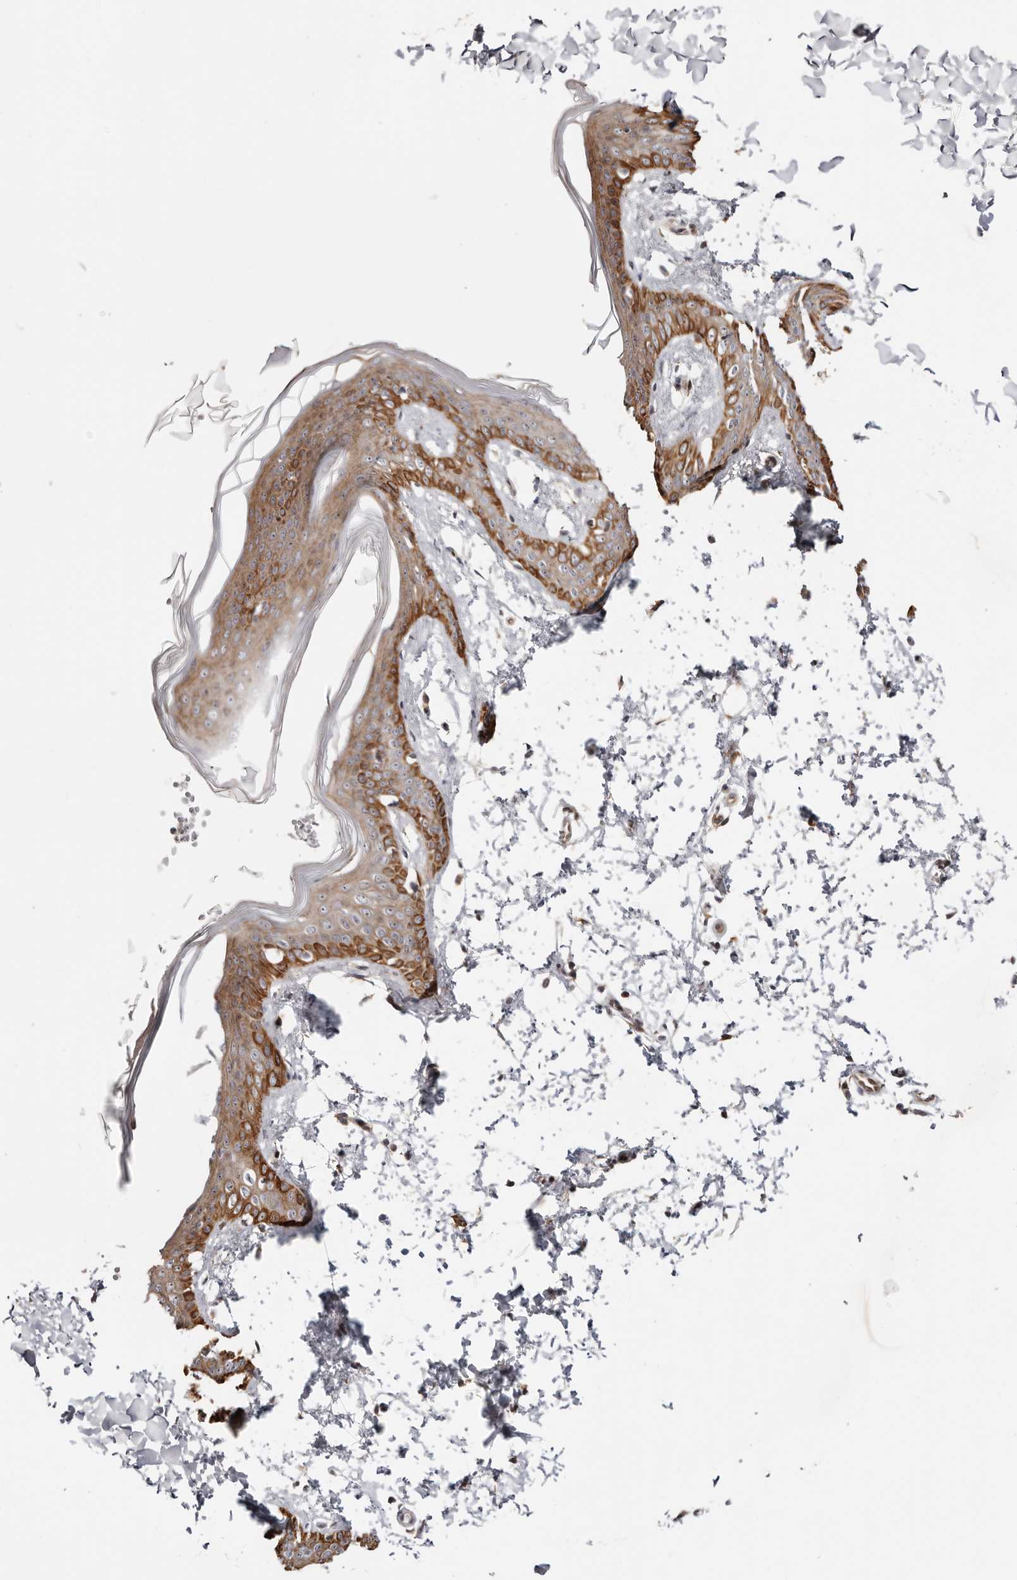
{"staining": {"intensity": "moderate", "quantity": ">75%", "location": "cytoplasmic/membranous"}, "tissue": "skin", "cell_type": "Fibroblasts", "image_type": "normal", "snomed": [{"axis": "morphology", "description": "Normal tissue, NOS"}, {"axis": "topography", "description": "Skin"}], "caption": "Benign skin displays moderate cytoplasmic/membranous positivity in approximately >75% of fibroblasts (Brightfield microscopy of DAB IHC at high magnification)..", "gene": "ODF2L", "patient": {"sex": "female", "age": 17}}